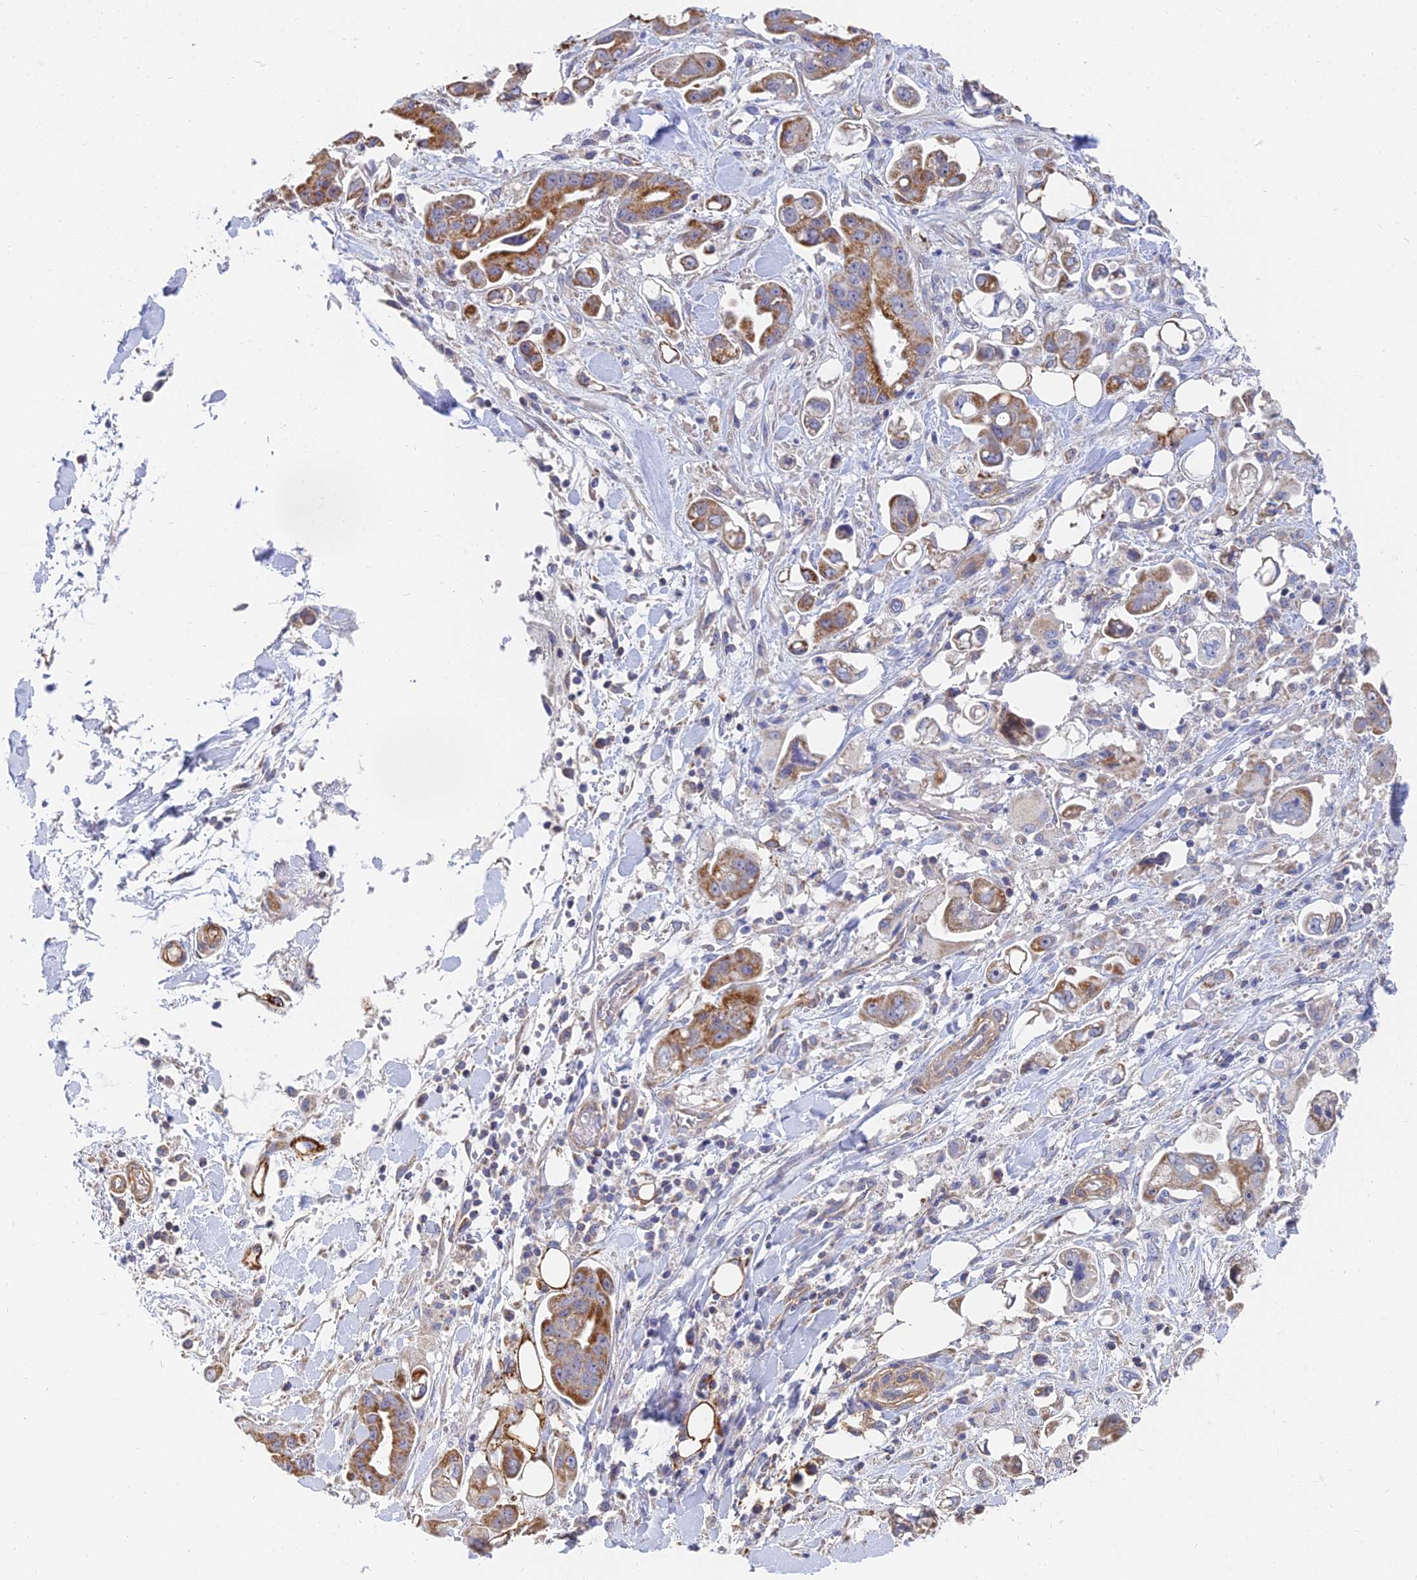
{"staining": {"intensity": "moderate", "quantity": ">75%", "location": "cytoplasmic/membranous"}, "tissue": "stomach cancer", "cell_type": "Tumor cells", "image_type": "cancer", "snomed": [{"axis": "morphology", "description": "Adenocarcinoma, NOS"}, {"axis": "topography", "description": "Stomach"}], "caption": "The micrograph exhibits a brown stain indicating the presence of a protein in the cytoplasmic/membranous of tumor cells in stomach adenocarcinoma.", "gene": "MRPL15", "patient": {"sex": "male", "age": 62}}